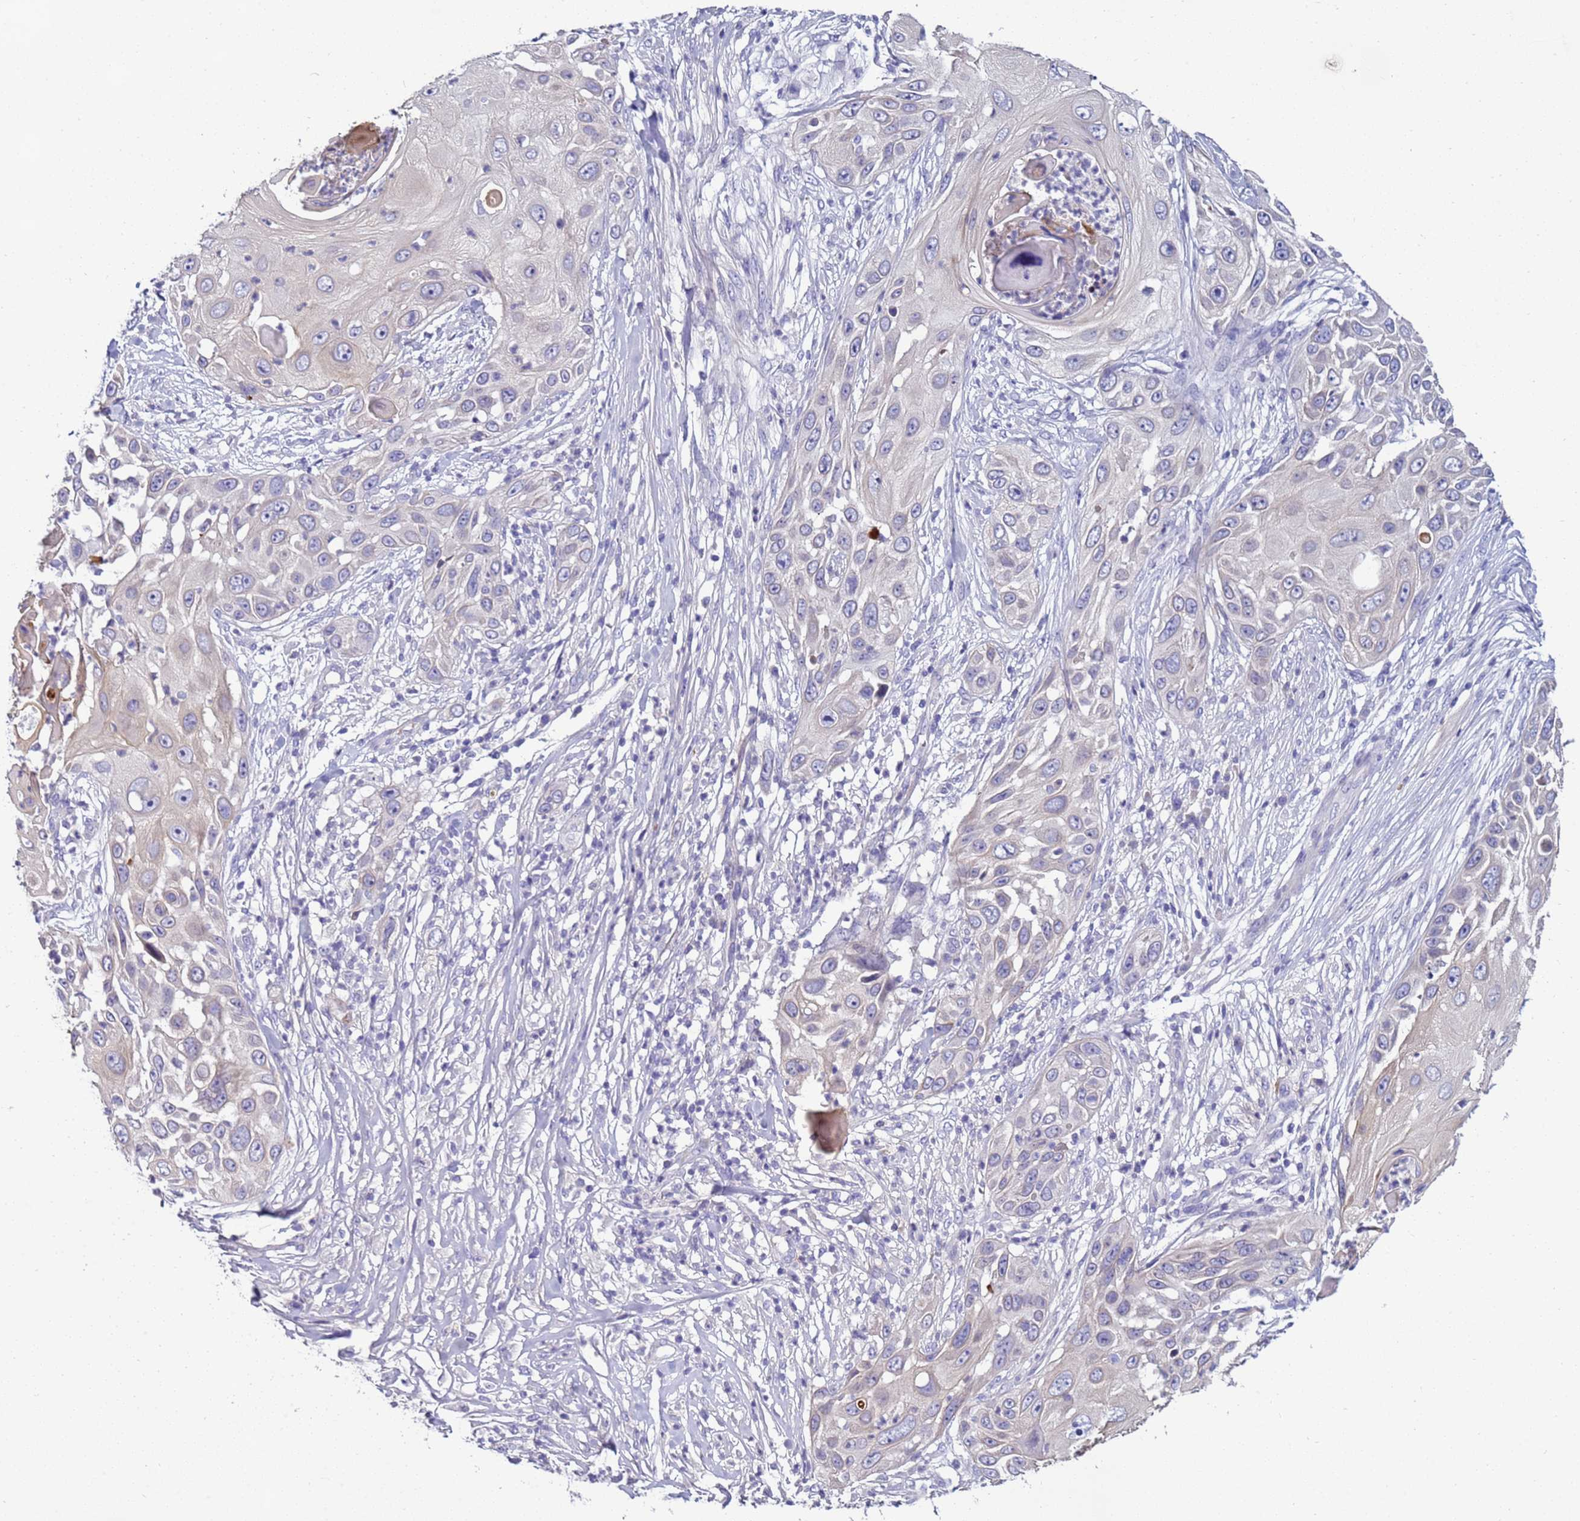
{"staining": {"intensity": "negative", "quantity": "none", "location": "none"}, "tissue": "skin cancer", "cell_type": "Tumor cells", "image_type": "cancer", "snomed": [{"axis": "morphology", "description": "Squamous cell carcinoma, NOS"}, {"axis": "topography", "description": "Skin"}], "caption": "Tumor cells show no significant positivity in skin cancer (squamous cell carcinoma).", "gene": "TRIM51", "patient": {"sex": "female", "age": 44}}